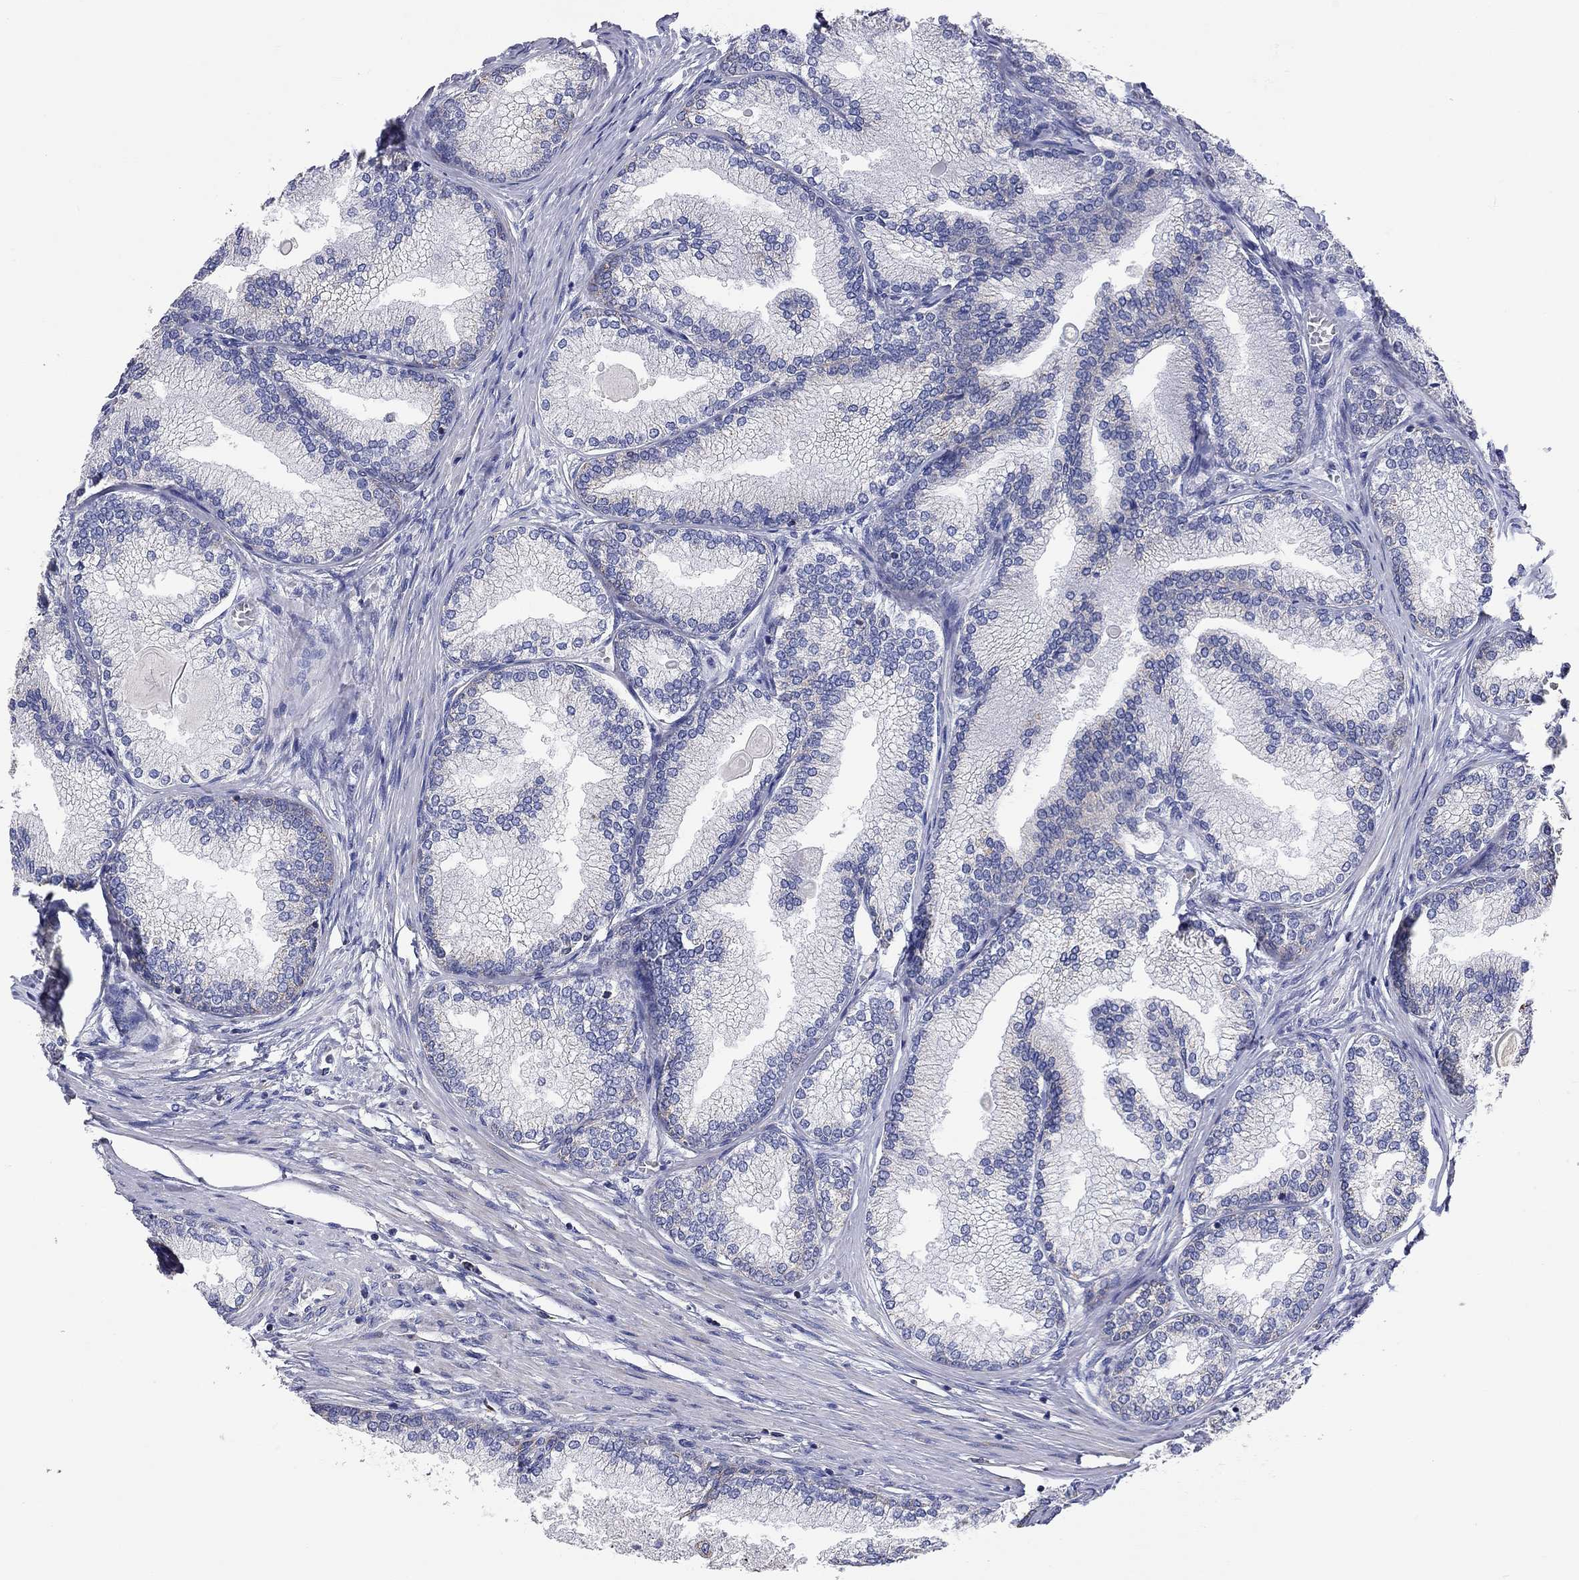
{"staining": {"intensity": "moderate", "quantity": "<25%", "location": "cytoplasmic/membranous"}, "tissue": "prostate", "cell_type": "Glandular cells", "image_type": "normal", "snomed": [{"axis": "morphology", "description": "Normal tissue, NOS"}, {"axis": "topography", "description": "Prostate"}], "caption": "About <25% of glandular cells in benign human prostate display moderate cytoplasmic/membranous protein staining as visualized by brown immunohistochemical staining.", "gene": "RCAN1", "patient": {"sex": "male", "age": 72}}